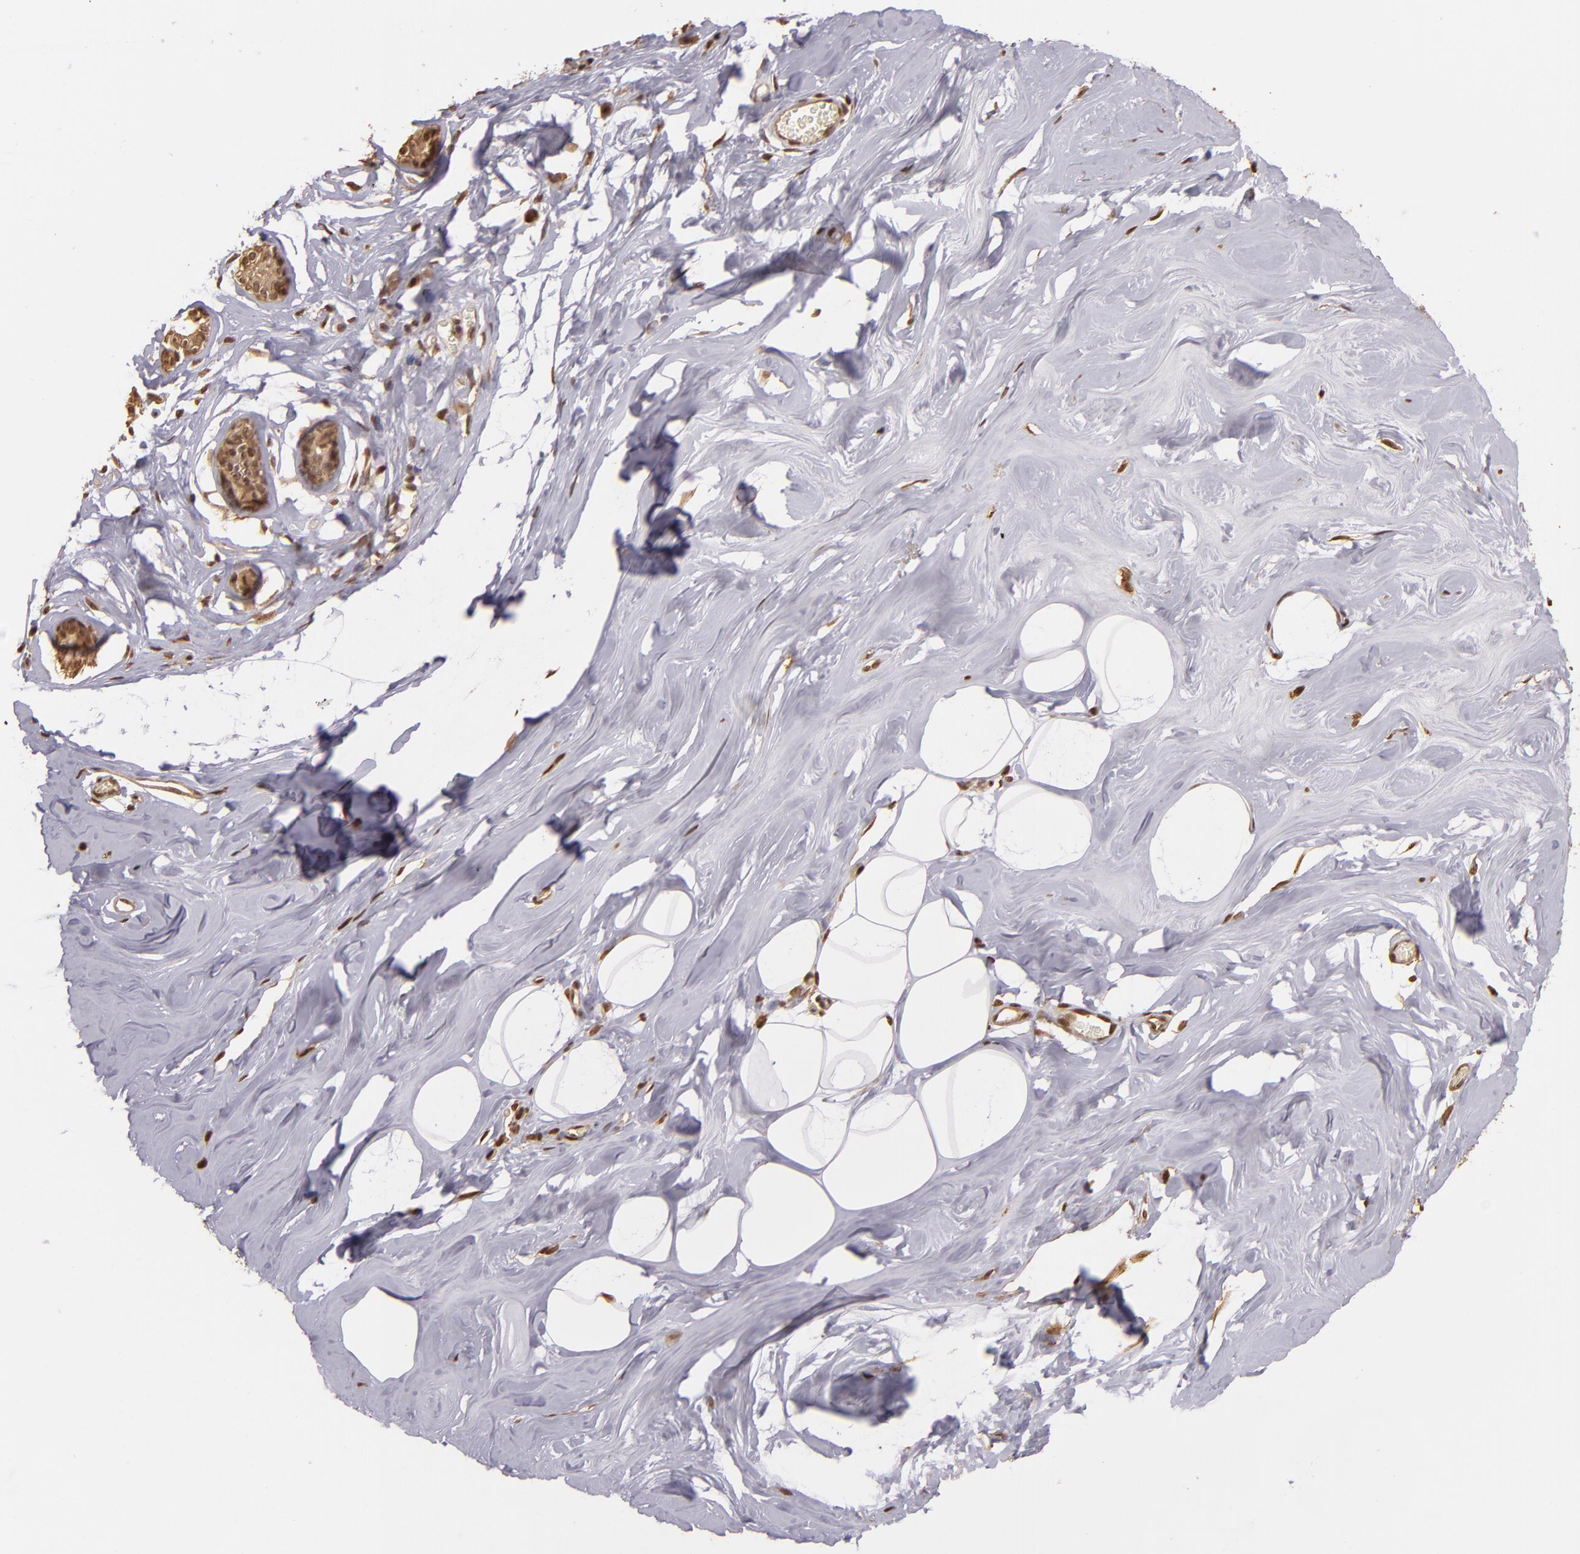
{"staining": {"intensity": "moderate", "quantity": ">75%", "location": "nuclear"}, "tissue": "breast", "cell_type": "Adipocytes", "image_type": "normal", "snomed": [{"axis": "morphology", "description": "Normal tissue, NOS"}, {"axis": "morphology", "description": "Fibrosis, NOS"}, {"axis": "topography", "description": "Breast"}], "caption": "Normal breast was stained to show a protein in brown. There is medium levels of moderate nuclear expression in about >75% of adipocytes.", "gene": "ARPC2", "patient": {"sex": "female", "age": 39}}